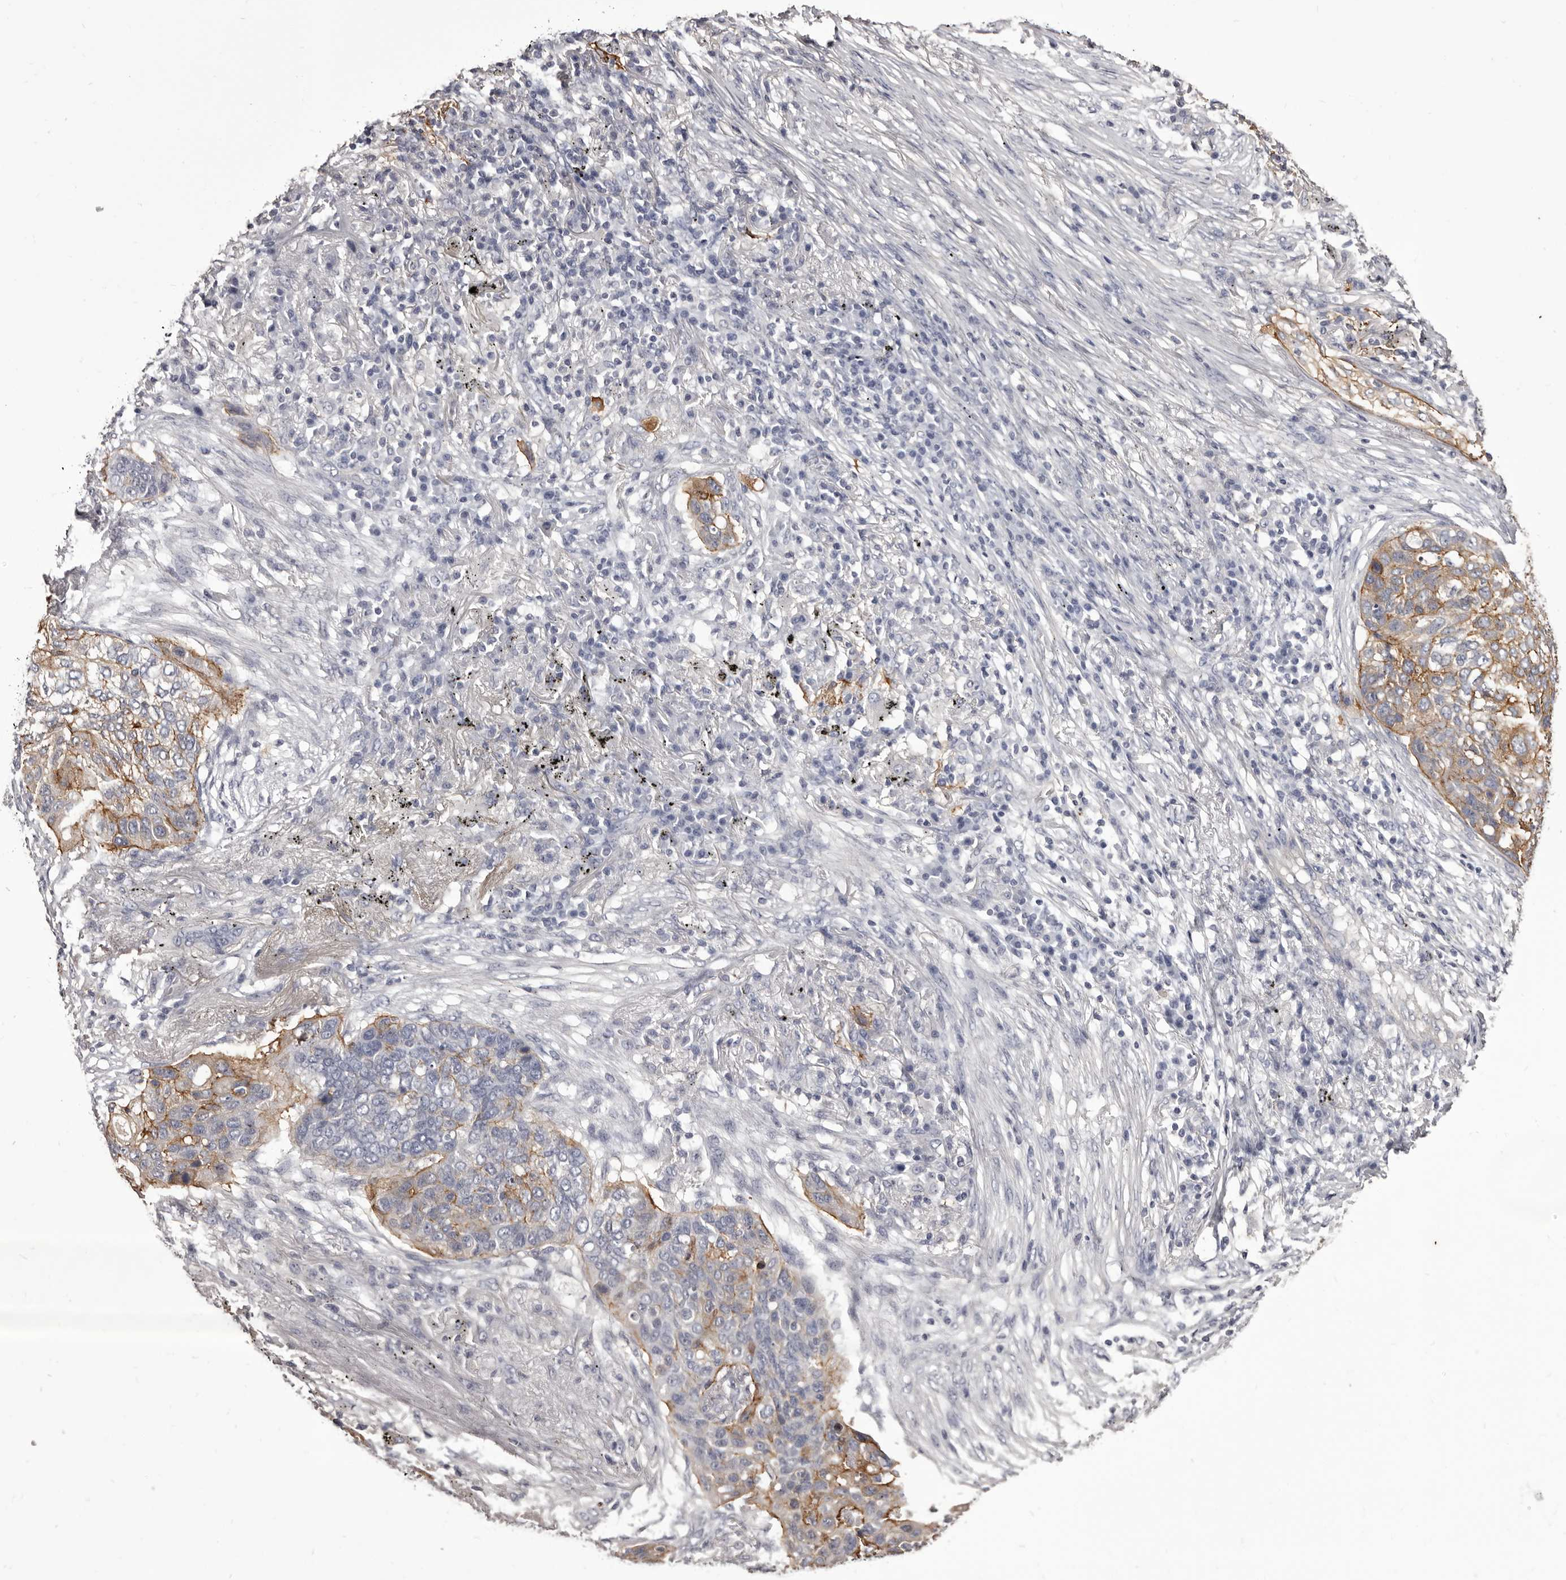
{"staining": {"intensity": "moderate", "quantity": "25%-75%", "location": "cytoplasmic/membranous"}, "tissue": "lung cancer", "cell_type": "Tumor cells", "image_type": "cancer", "snomed": [{"axis": "morphology", "description": "Squamous cell carcinoma, NOS"}, {"axis": "topography", "description": "Lung"}], "caption": "Lung cancer stained with DAB immunohistochemistry (IHC) exhibits medium levels of moderate cytoplasmic/membranous staining in approximately 25%-75% of tumor cells. (brown staining indicates protein expression, while blue staining denotes nuclei).", "gene": "LAD1", "patient": {"sex": "female", "age": 63}}